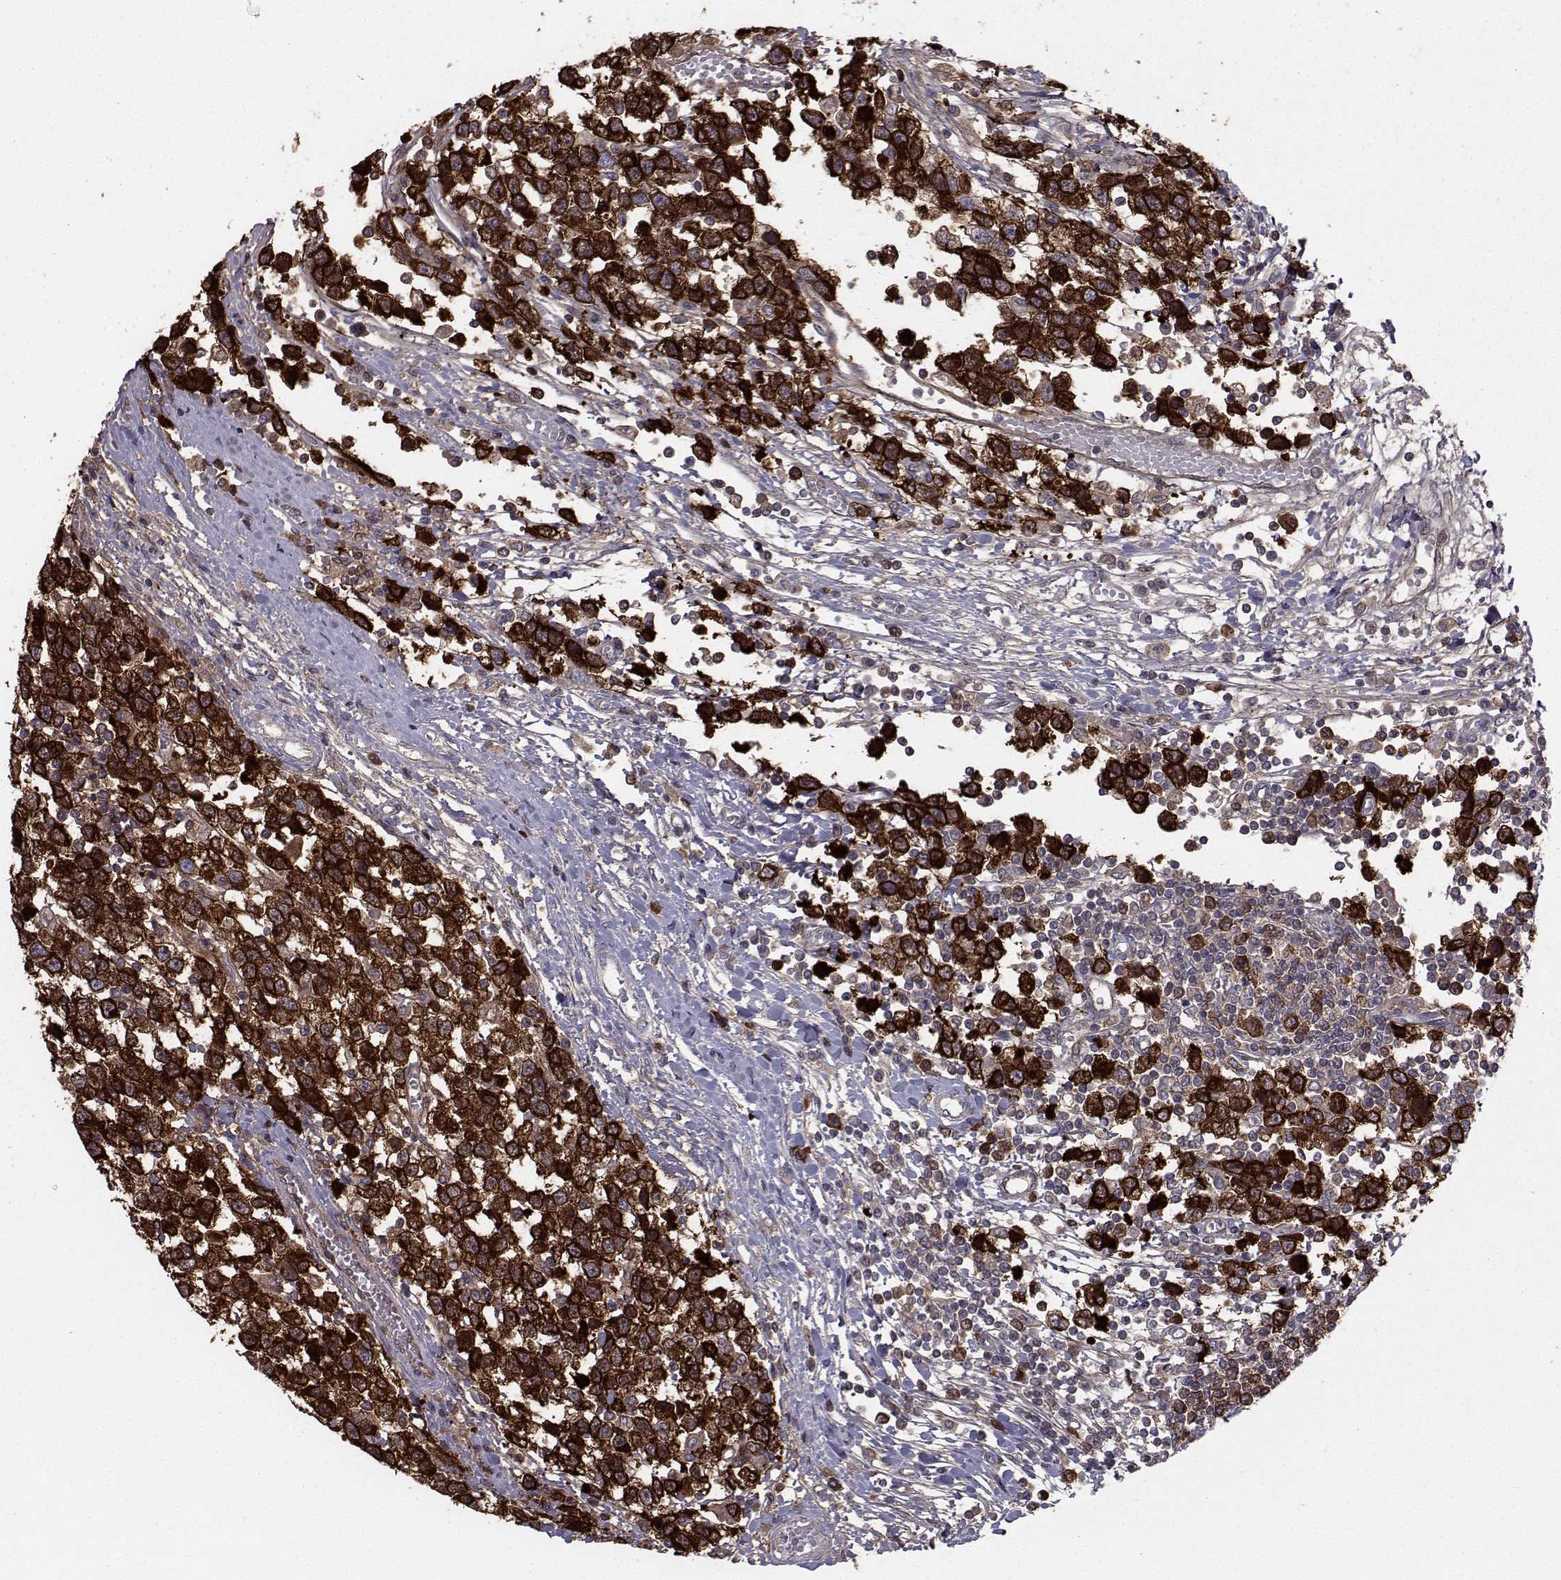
{"staining": {"intensity": "strong", "quantity": ">75%", "location": "cytoplasmic/membranous"}, "tissue": "testis cancer", "cell_type": "Tumor cells", "image_type": "cancer", "snomed": [{"axis": "morphology", "description": "Seminoma, NOS"}, {"axis": "topography", "description": "Testis"}], "caption": "Protein staining reveals strong cytoplasmic/membranous expression in about >75% of tumor cells in testis seminoma.", "gene": "HSP90AB1", "patient": {"sex": "male", "age": 34}}